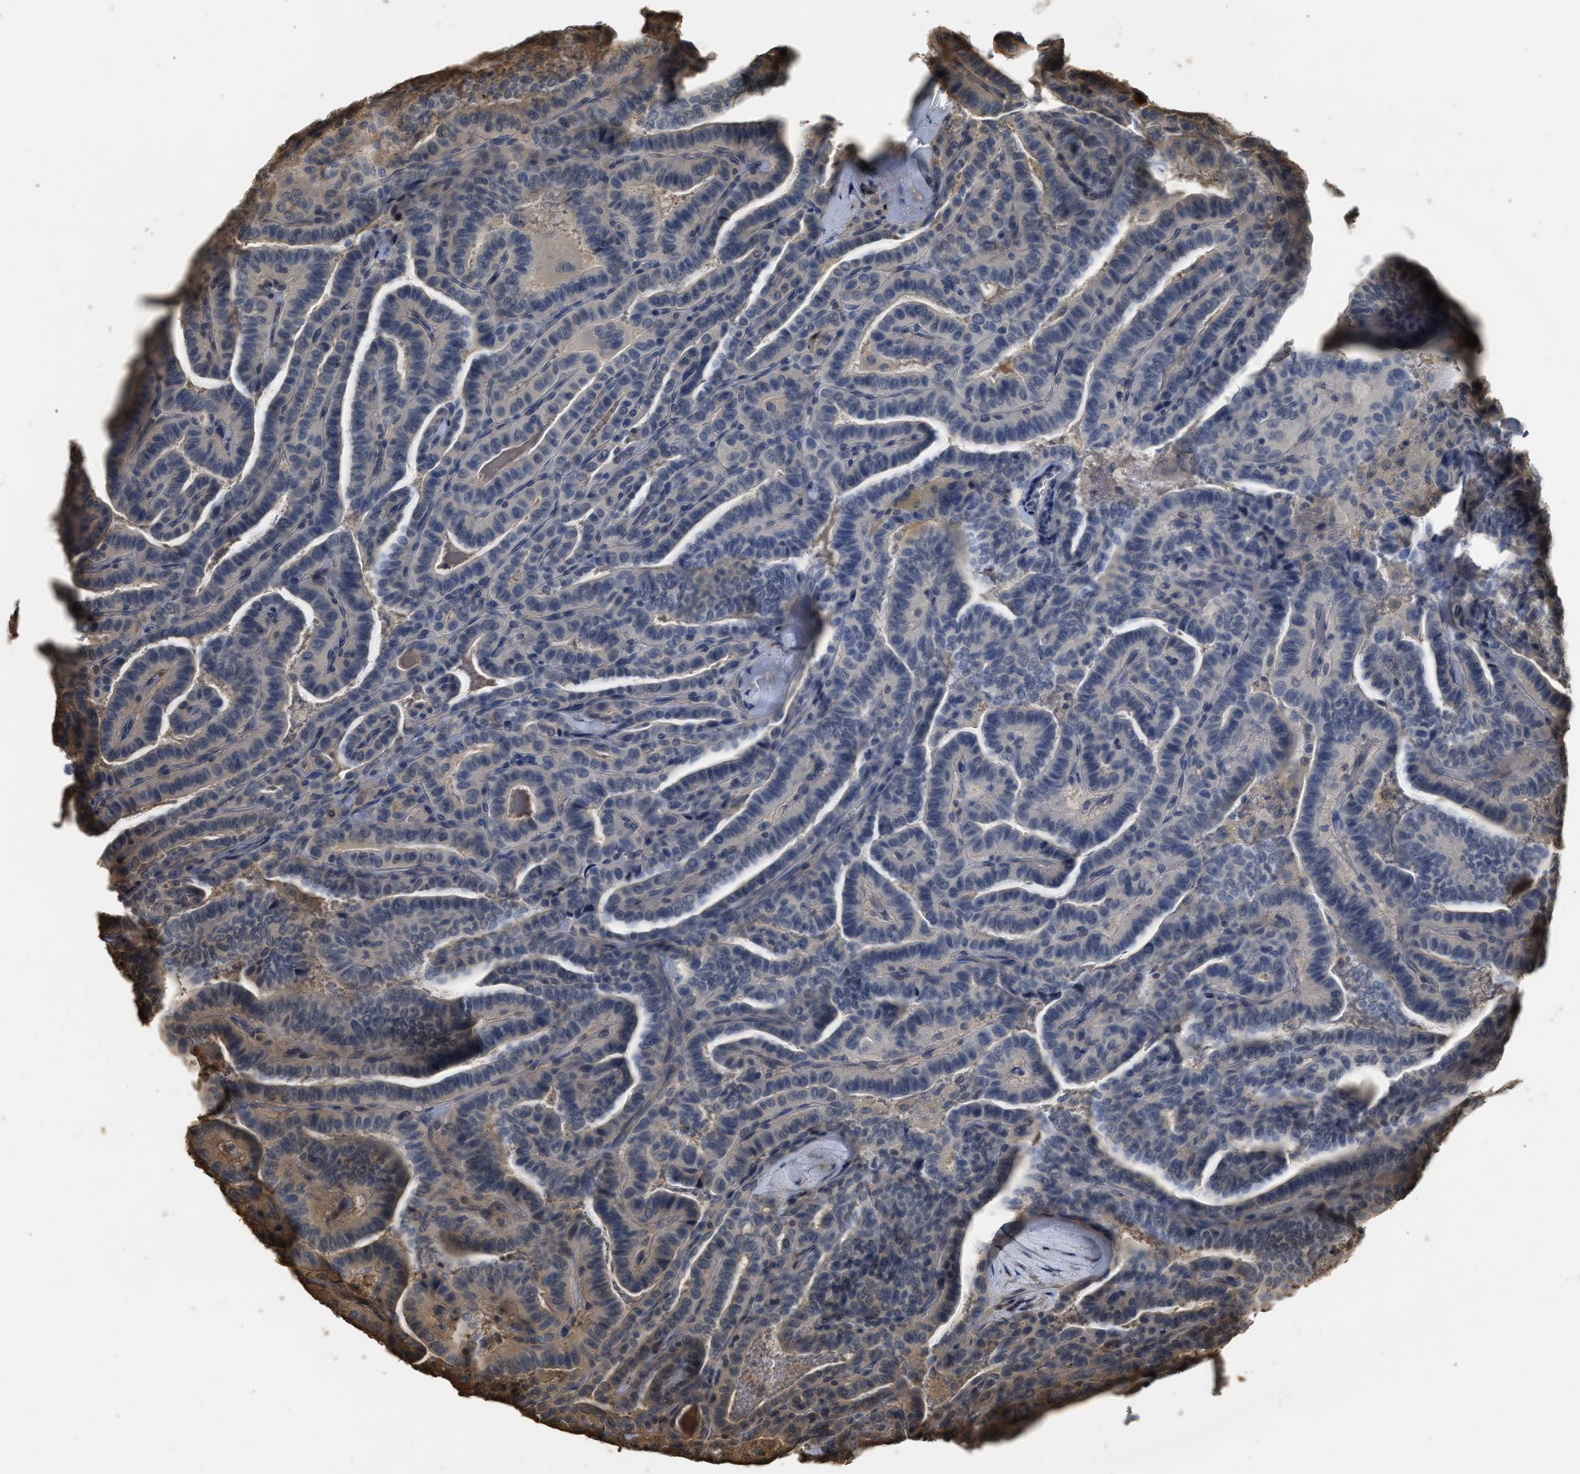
{"staining": {"intensity": "negative", "quantity": "none", "location": "none"}, "tissue": "thyroid cancer", "cell_type": "Tumor cells", "image_type": "cancer", "snomed": [{"axis": "morphology", "description": "Papillary adenocarcinoma, NOS"}, {"axis": "topography", "description": "Thyroid gland"}], "caption": "Immunohistochemistry (IHC) of thyroid cancer (papillary adenocarcinoma) shows no staining in tumor cells.", "gene": "ARHGDIA", "patient": {"sex": "male", "age": 77}}